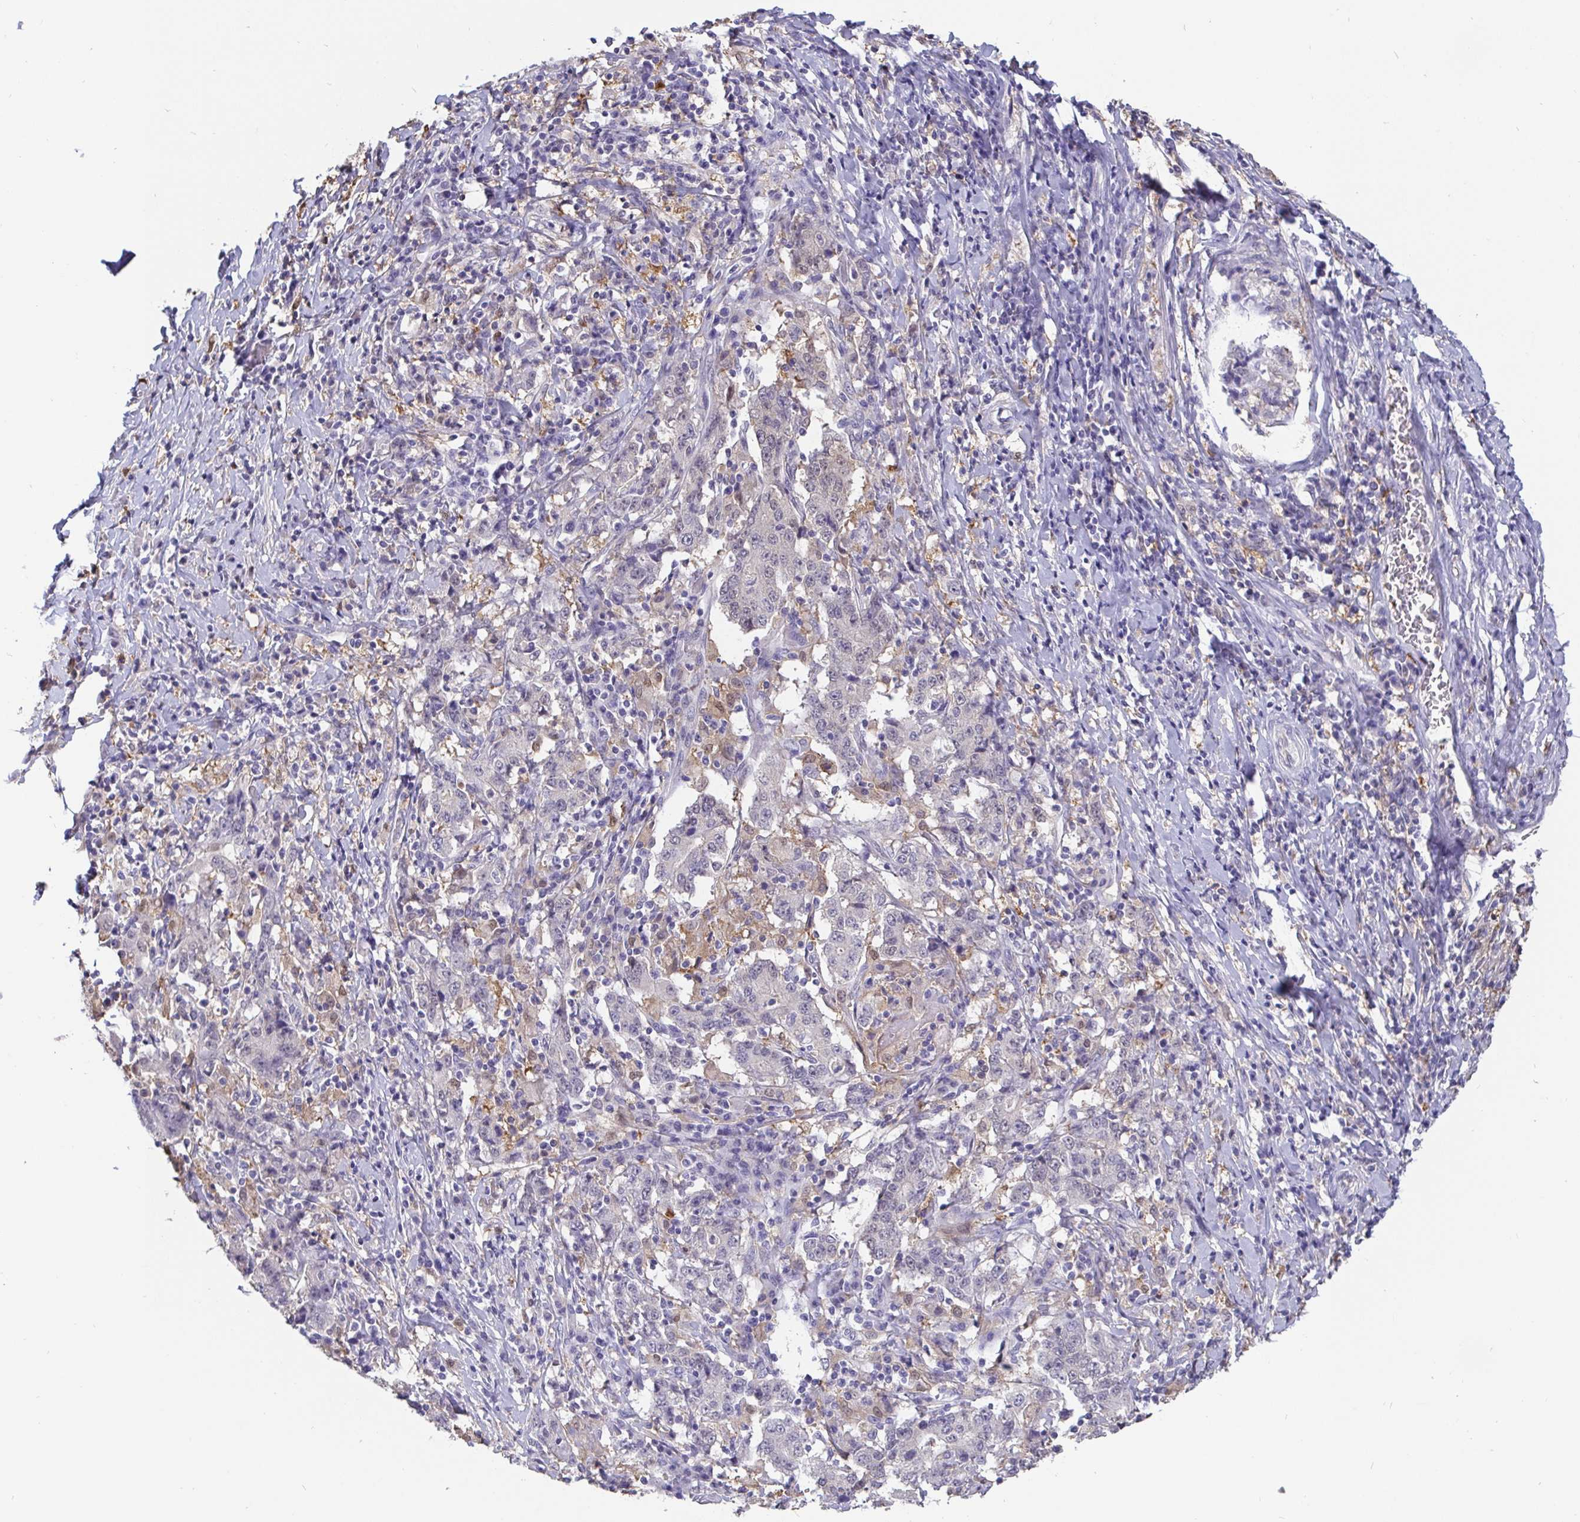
{"staining": {"intensity": "negative", "quantity": "none", "location": "none"}, "tissue": "stomach cancer", "cell_type": "Tumor cells", "image_type": "cancer", "snomed": [{"axis": "morphology", "description": "Normal tissue, NOS"}, {"axis": "morphology", "description": "Adenocarcinoma, NOS"}, {"axis": "topography", "description": "Stomach, upper"}, {"axis": "topography", "description": "Stomach"}], "caption": "Immunohistochemical staining of stomach adenocarcinoma reveals no significant expression in tumor cells.", "gene": "IDH1", "patient": {"sex": "male", "age": 59}}